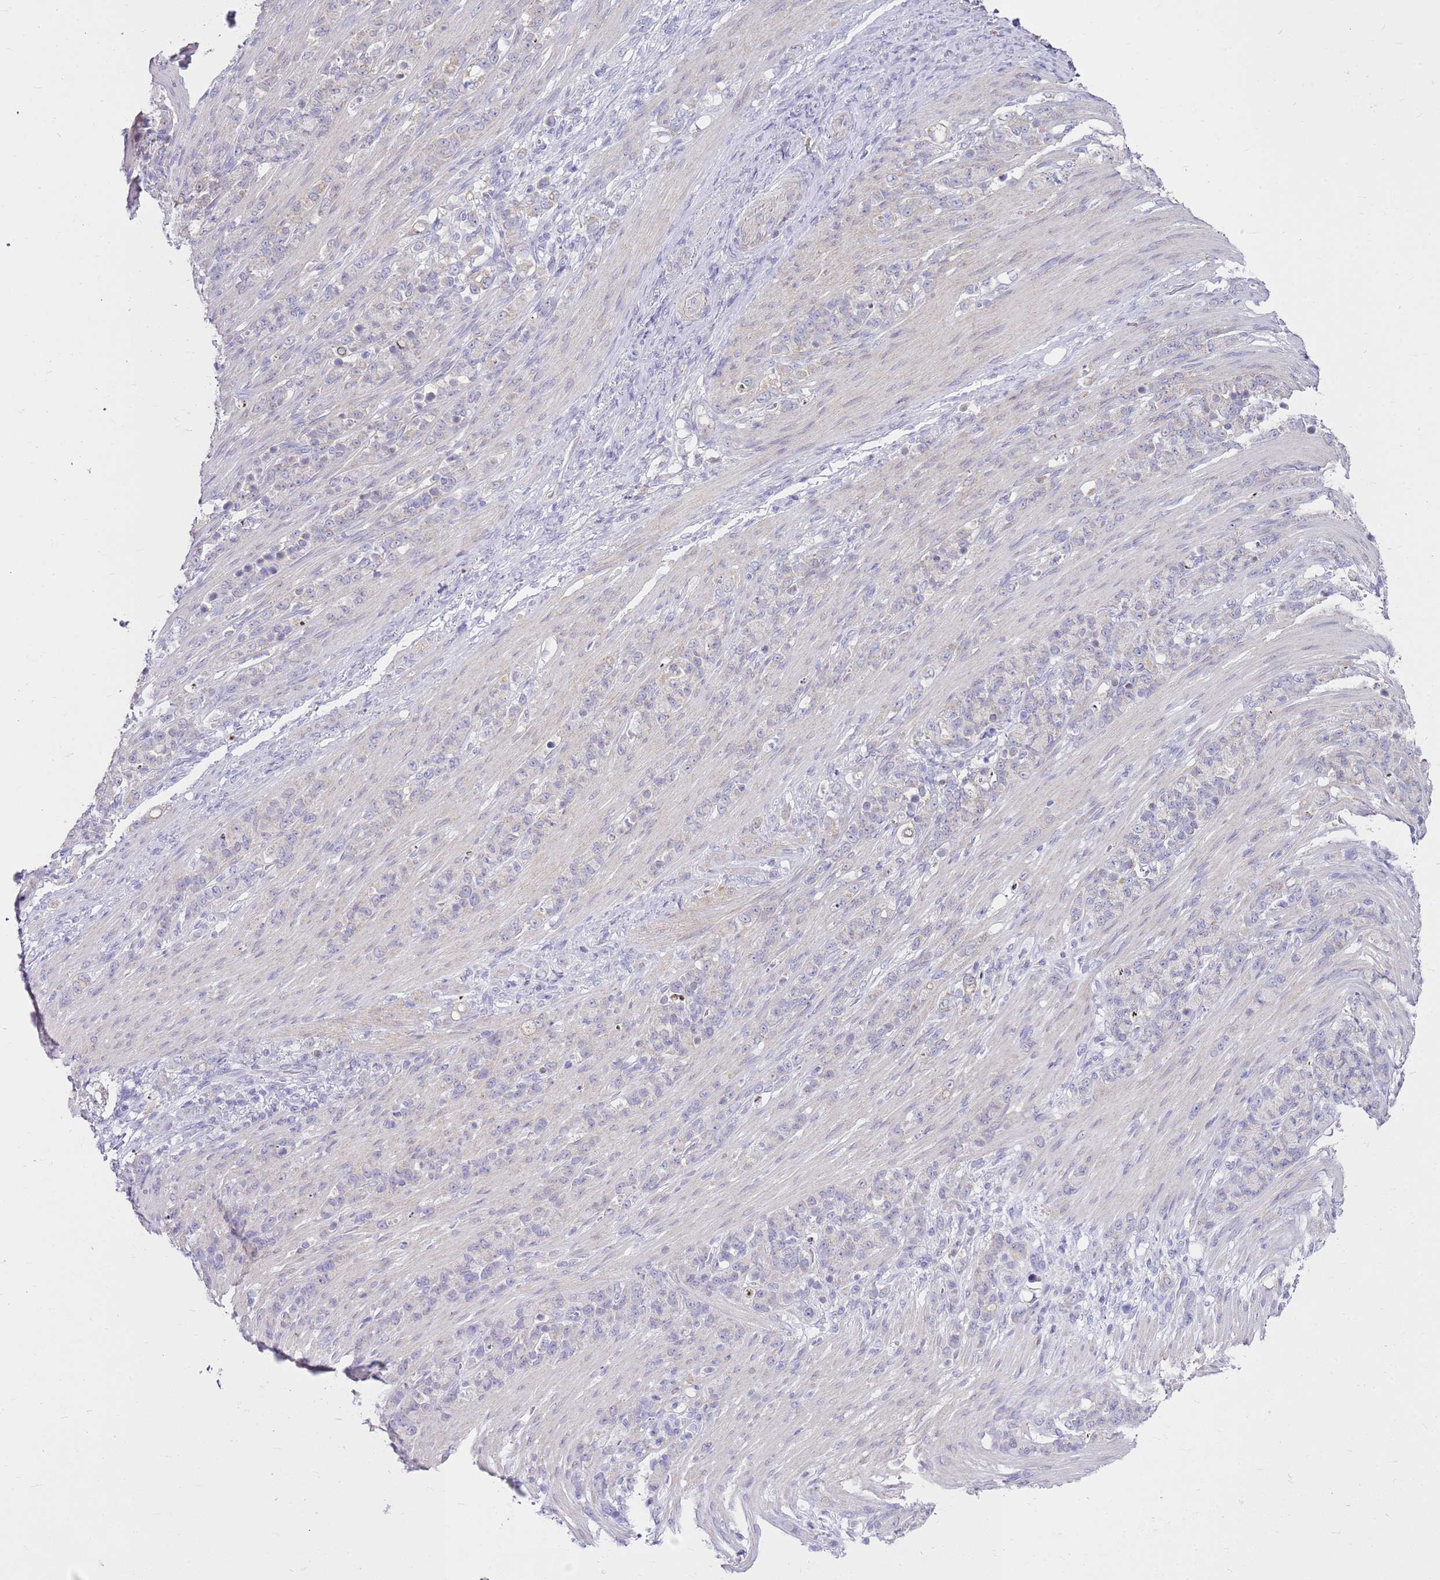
{"staining": {"intensity": "negative", "quantity": "none", "location": "none"}, "tissue": "stomach cancer", "cell_type": "Tumor cells", "image_type": "cancer", "snomed": [{"axis": "morphology", "description": "Adenocarcinoma, NOS"}, {"axis": "topography", "description": "Stomach"}], "caption": "High magnification brightfield microscopy of stomach cancer stained with DAB (3,3'-diaminobenzidine) (brown) and counterstained with hematoxylin (blue): tumor cells show no significant staining.", "gene": "FABP2", "patient": {"sex": "female", "age": 79}}